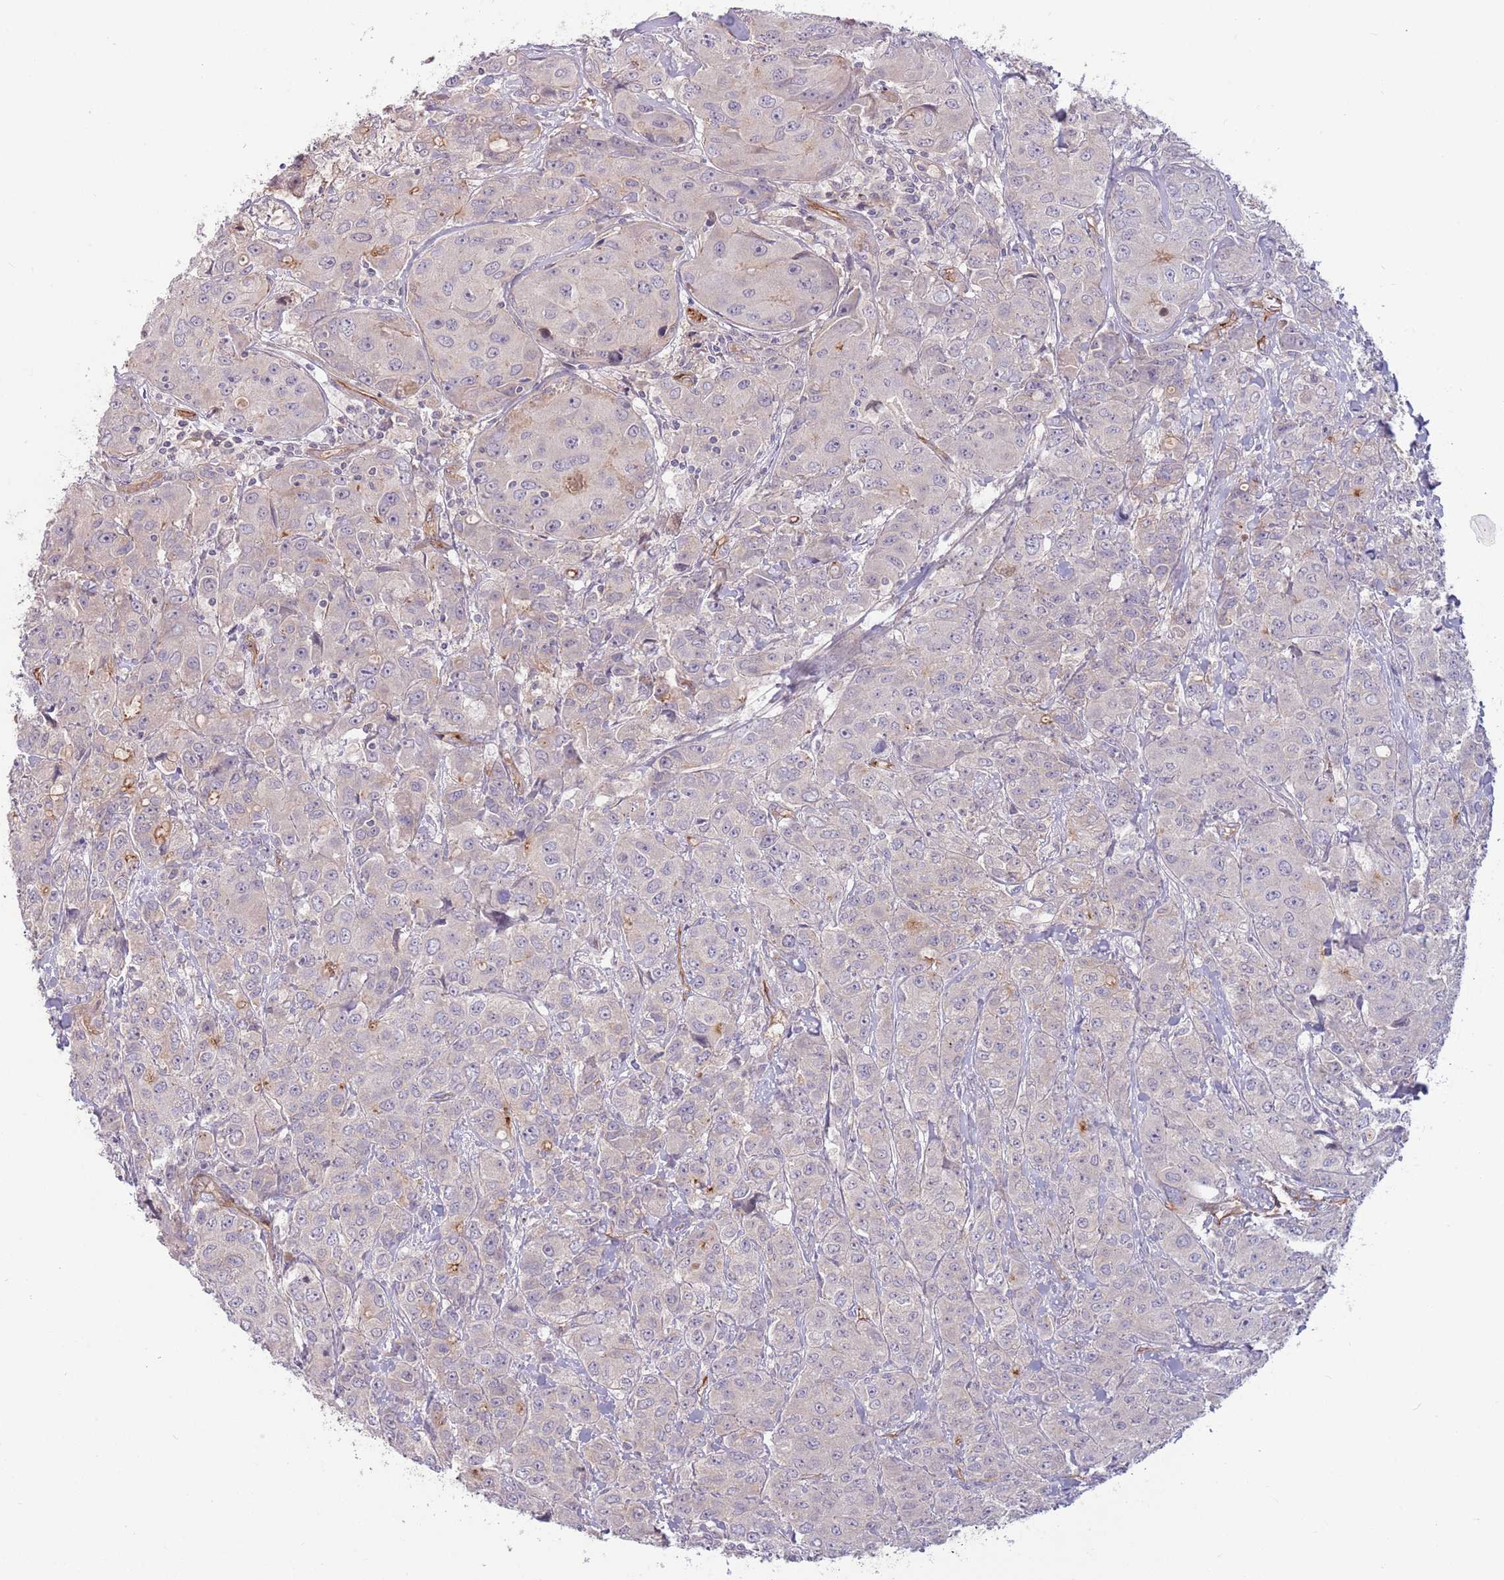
{"staining": {"intensity": "moderate", "quantity": "<25%", "location": "cytoplasmic/membranous"}, "tissue": "breast cancer", "cell_type": "Tumor cells", "image_type": "cancer", "snomed": [{"axis": "morphology", "description": "Duct carcinoma"}, {"axis": "topography", "description": "Breast"}], "caption": "A high-resolution histopathology image shows IHC staining of breast intraductal carcinoma, which exhibits moderate cytoplasmic/membranous staining in about <25% of tumor cells. (DAB (3,3'-diaminobenzidine) = brown stain, brightfield microscopy at high magnification).", "gene": "SAV1", "patient": {"sex": "female", "age": 43}}